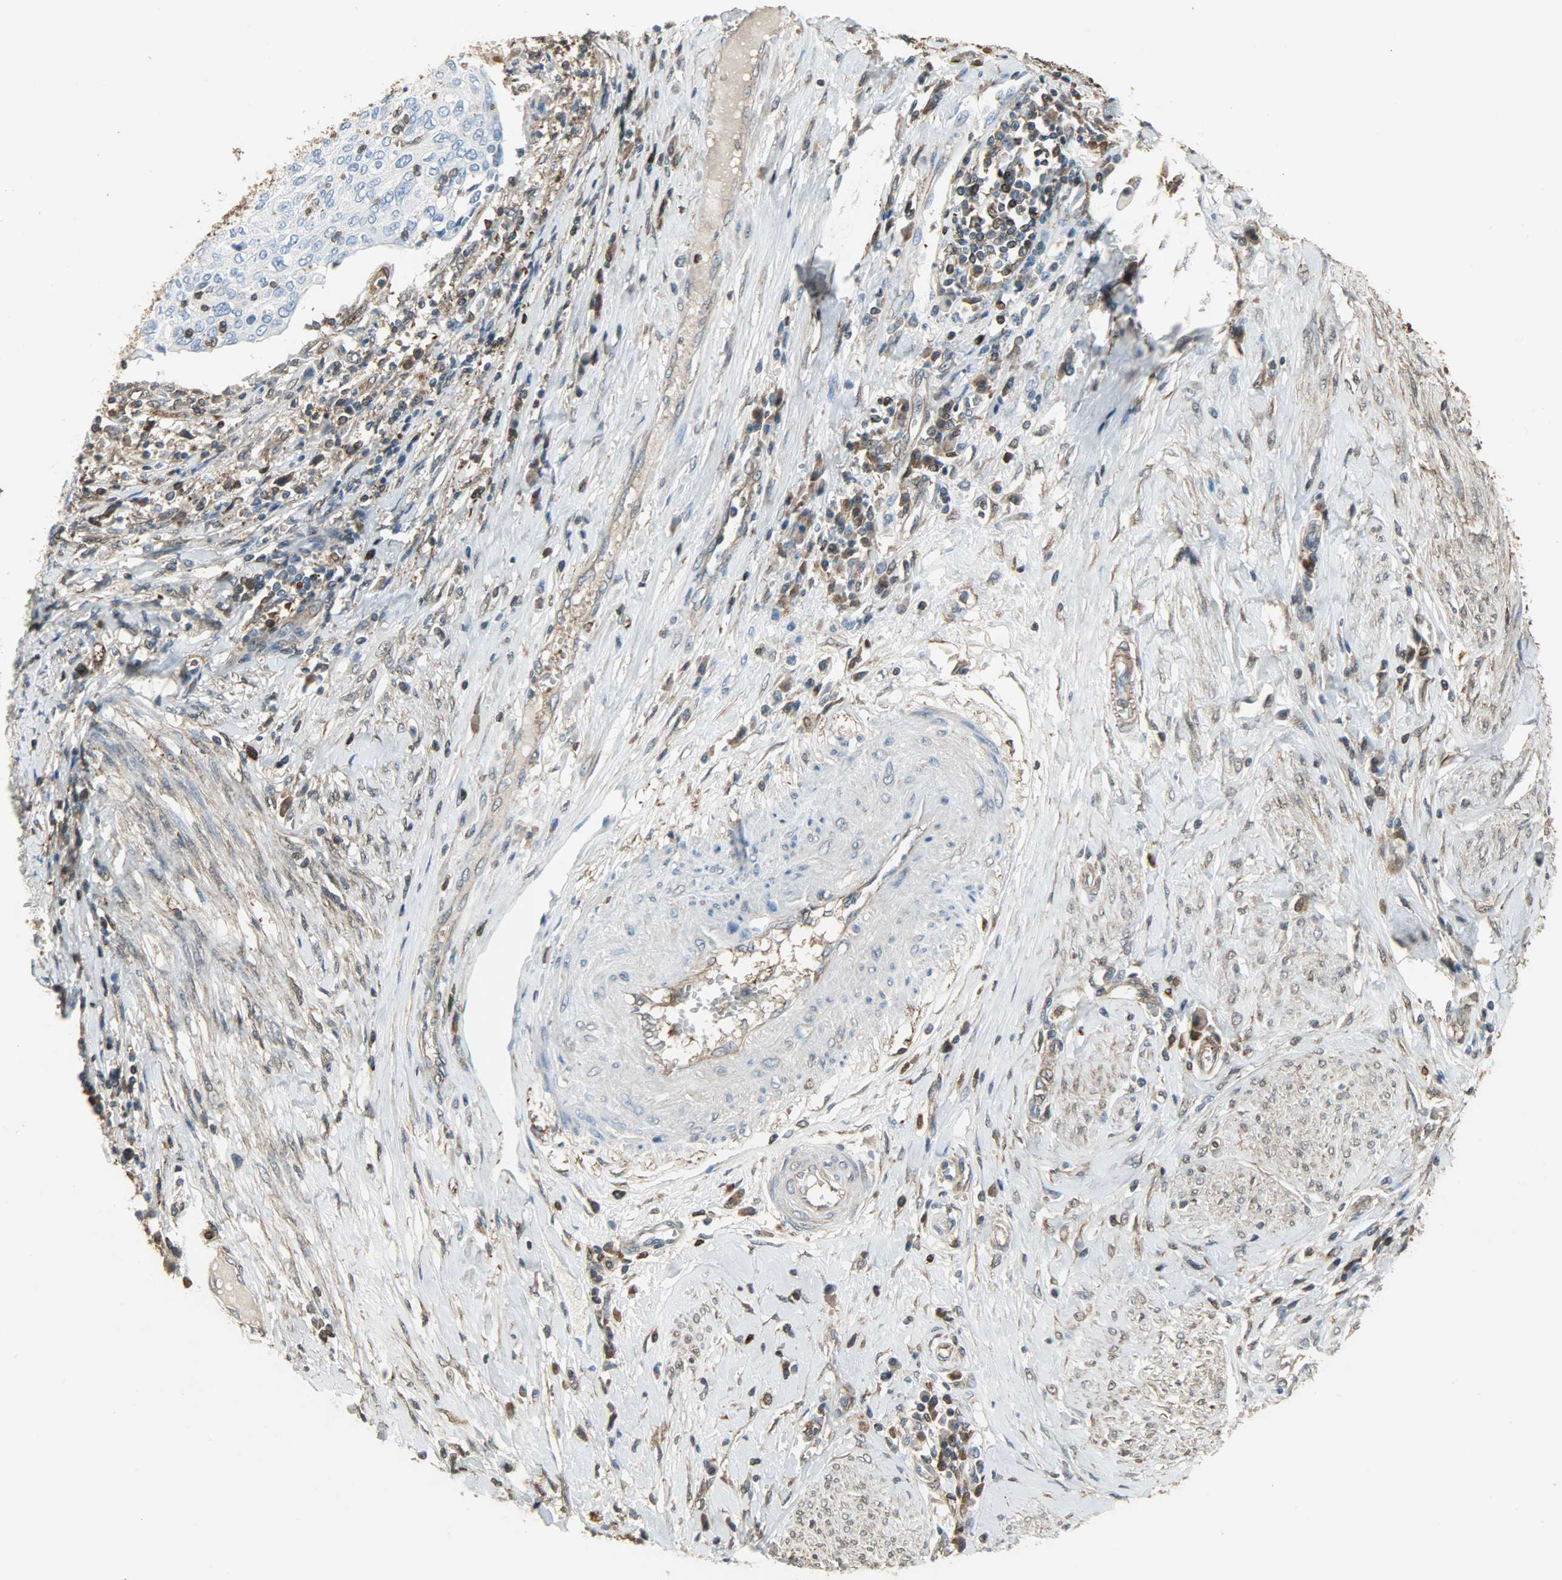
{"staining": {"intensity": "negative", "quantity": "none", "location": "none"}, "tissue": "cervical cancer", "cell_type": "Tumor cells", "image_type": "cancer", "snomed": [{"axis": "morphology", "description": "Squamous cell carcinoma, NOS"}, {"axis": "topography", "description": "Cervix"}], "caption": "Cervical squamous cell carcinoma stained for a protein using IHC shows no expression tumor cells.", "gene": "LDHB", "patient": {"sex": "female", "age": 40}}